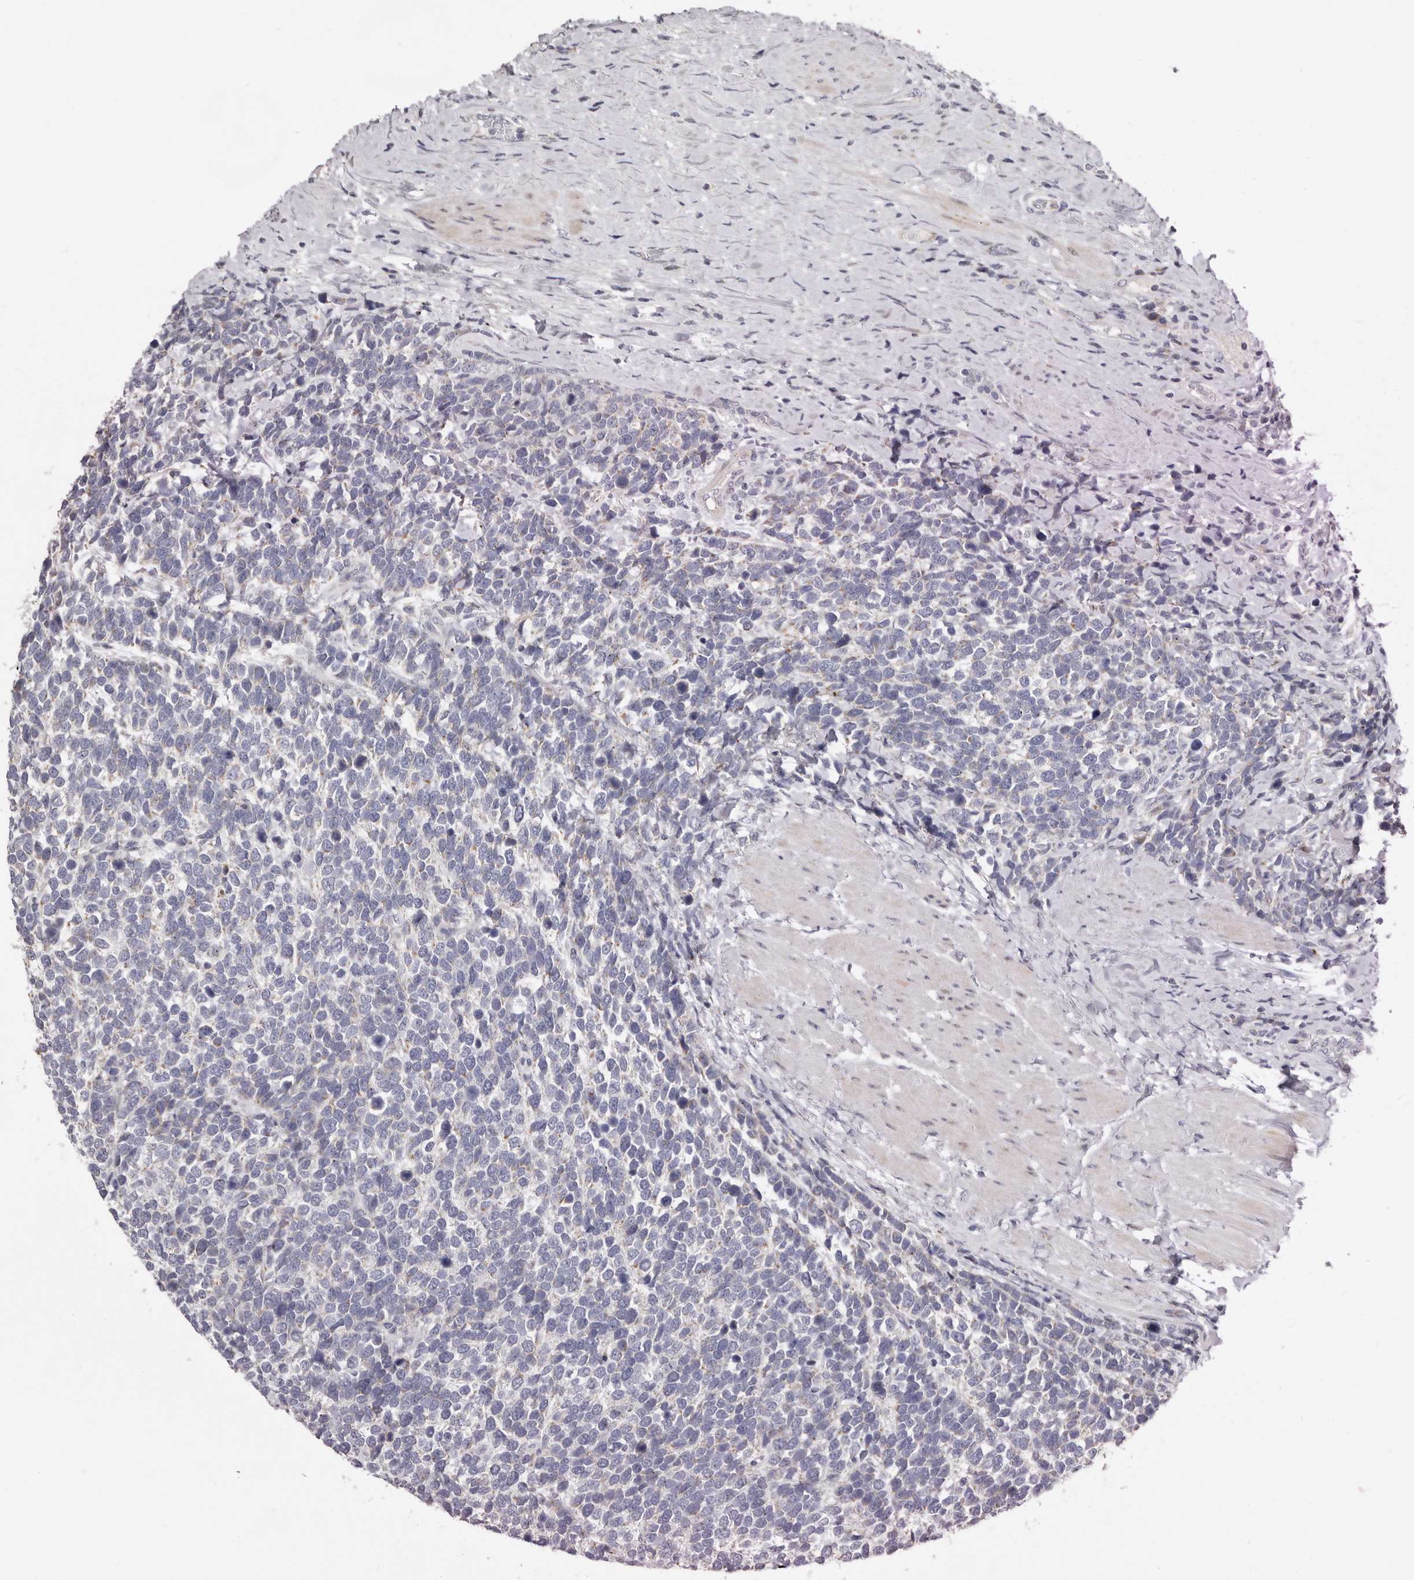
{"staining": {"intensity": "negative", "quantity": "none", "location": "none"}, "tissue": "urothelial cancer", "cell_type": "Tumor cells", "image_type": "cancer", "snomed": [{"axis": "morphology", "description": "Urothelial carcinoma, High grade"}, {"axis": "topography", "description": "Urinary bladder"}], "caption": "There is no significant expression in tumor cells of high-grade urothelial carcinoma.", "gene": "TIMM17B", "patient": {"sex": "female", "age": 82}}